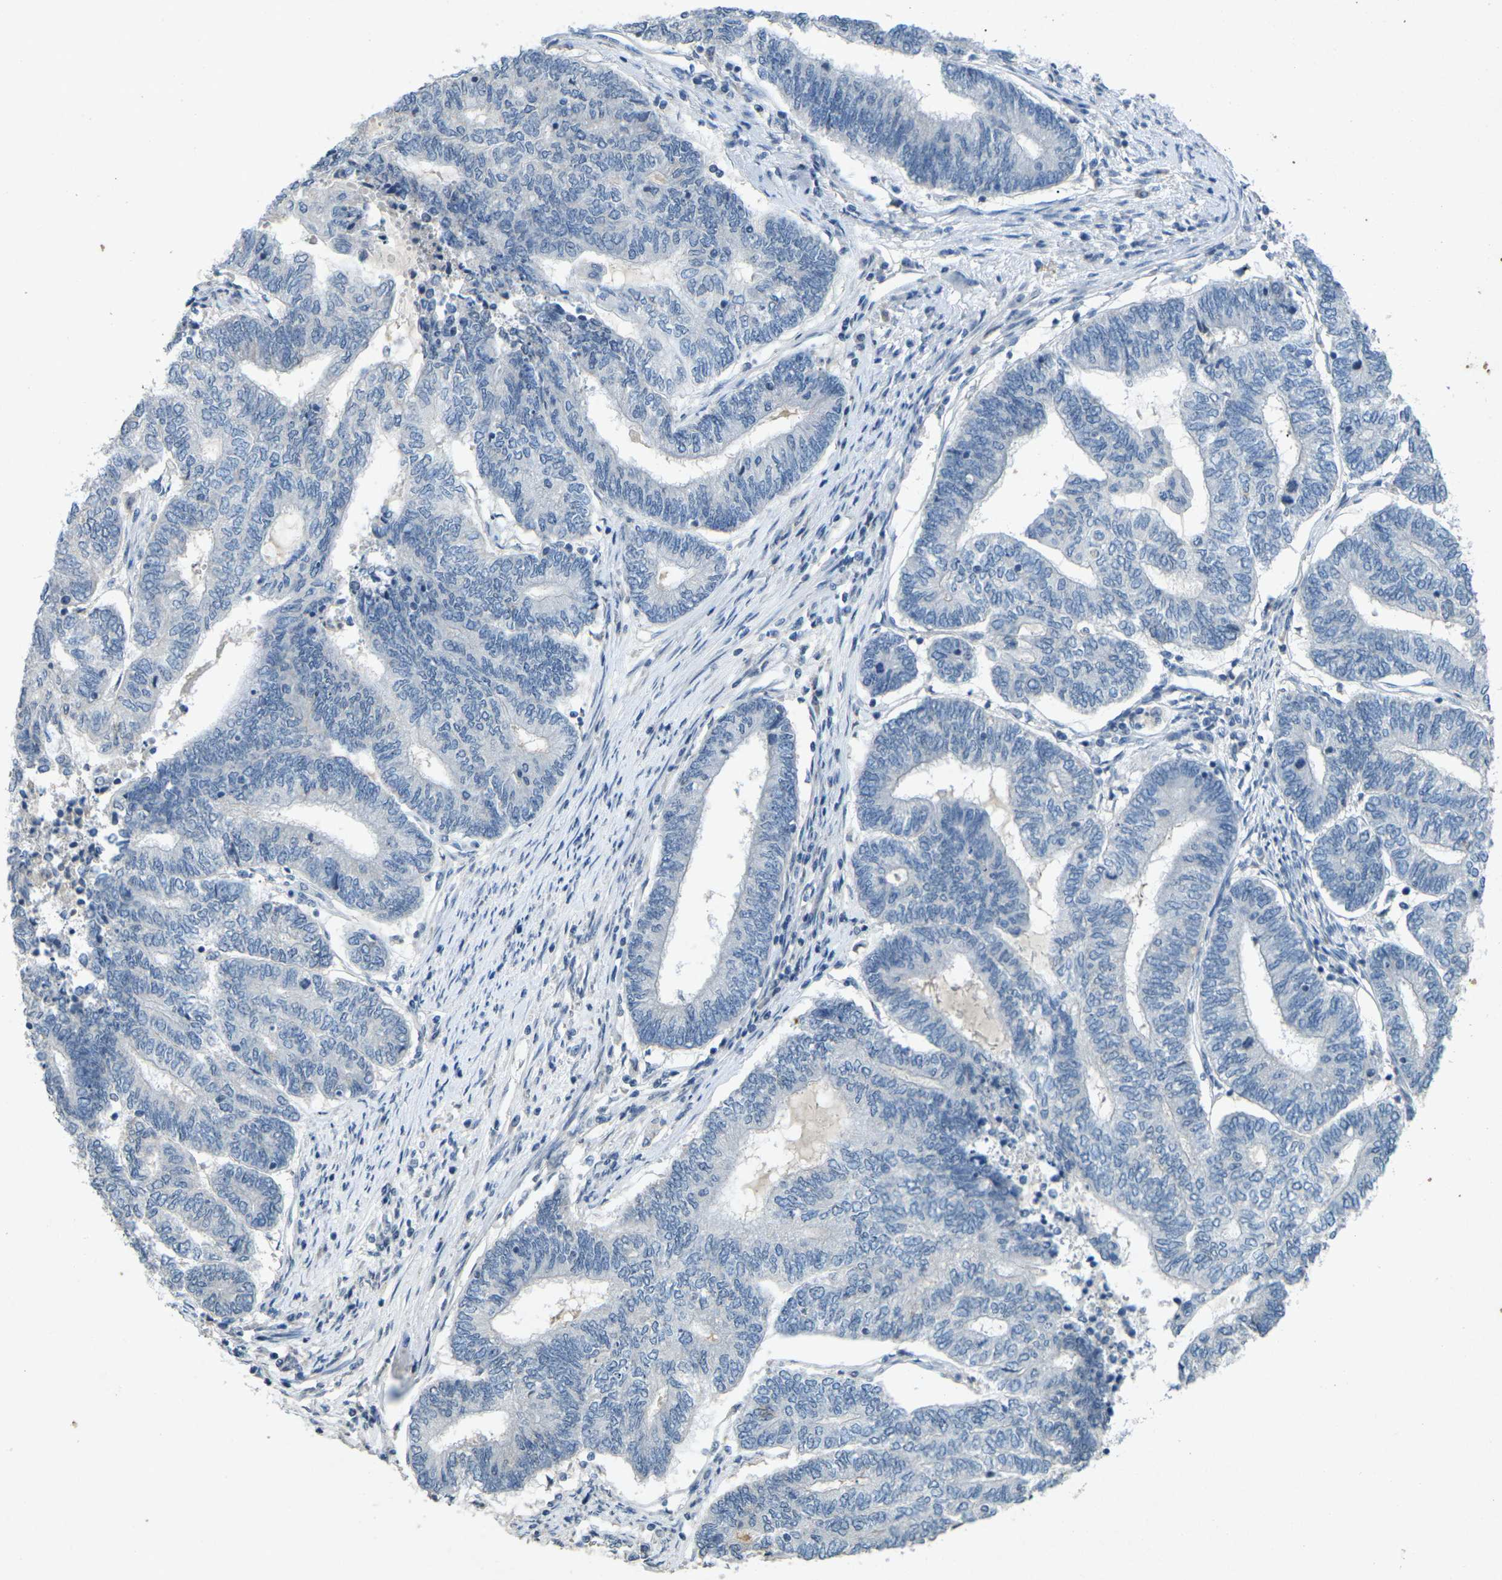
{"staining": {"intensity": "negative", "quantity": "none", "location": "none"}, "tissue": "endometrial cancer", "cell_type": "Tumor cells", "image_type": "cancer", "snomed": [{"axis": "morphology", "description": "Adenocarcinoma, NOS"}, {"axis": "topography", "description": "Uterus"}, {"axis": "topography", "description": "Endometrium"}], "caption": "Immunohistochemistry micrograph of human endometrial cancer (adenocarcinoma) stained for a protein (brown), which displays no staining in tumor cells.", "gene": "A1BG", "patient": {"sex": "female", "age": 70}}